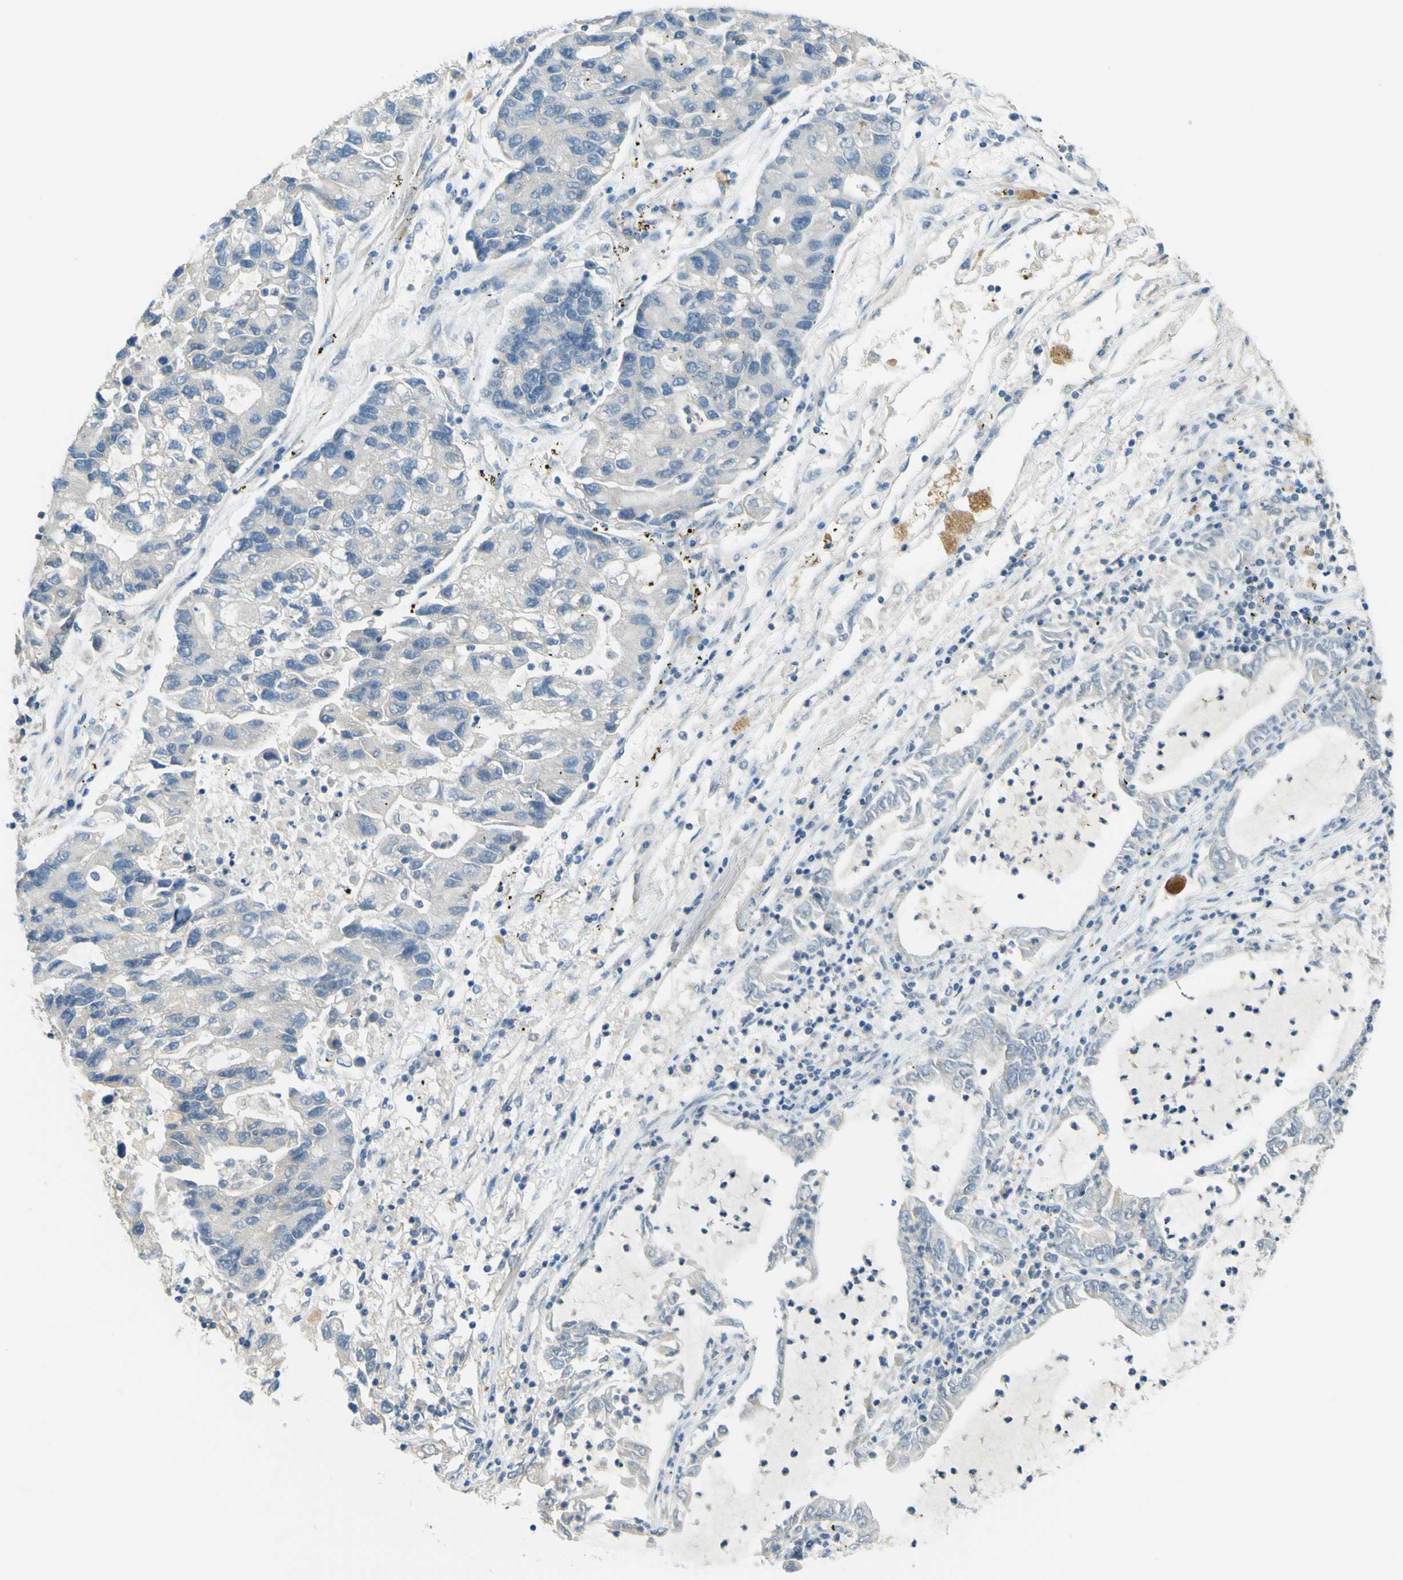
{"staining": {"intensity": "negative", "quantity": "none", "location": "none"}, "tissue": "lung cancer", "cell_type": "Tumor cells", "image_type": "cancer", "snomed": [{"axis": "morphology", "description": "Adenocarcinoma, NOS"}, {"axis": "topography", "description": "Lung"}], "caption": "IHC of human lung cancer (adenocarcinoma) demonstrates no positivity in tumor cells.", "gene": "FKTN", "patient": {"sex": "female", "age": 51}}